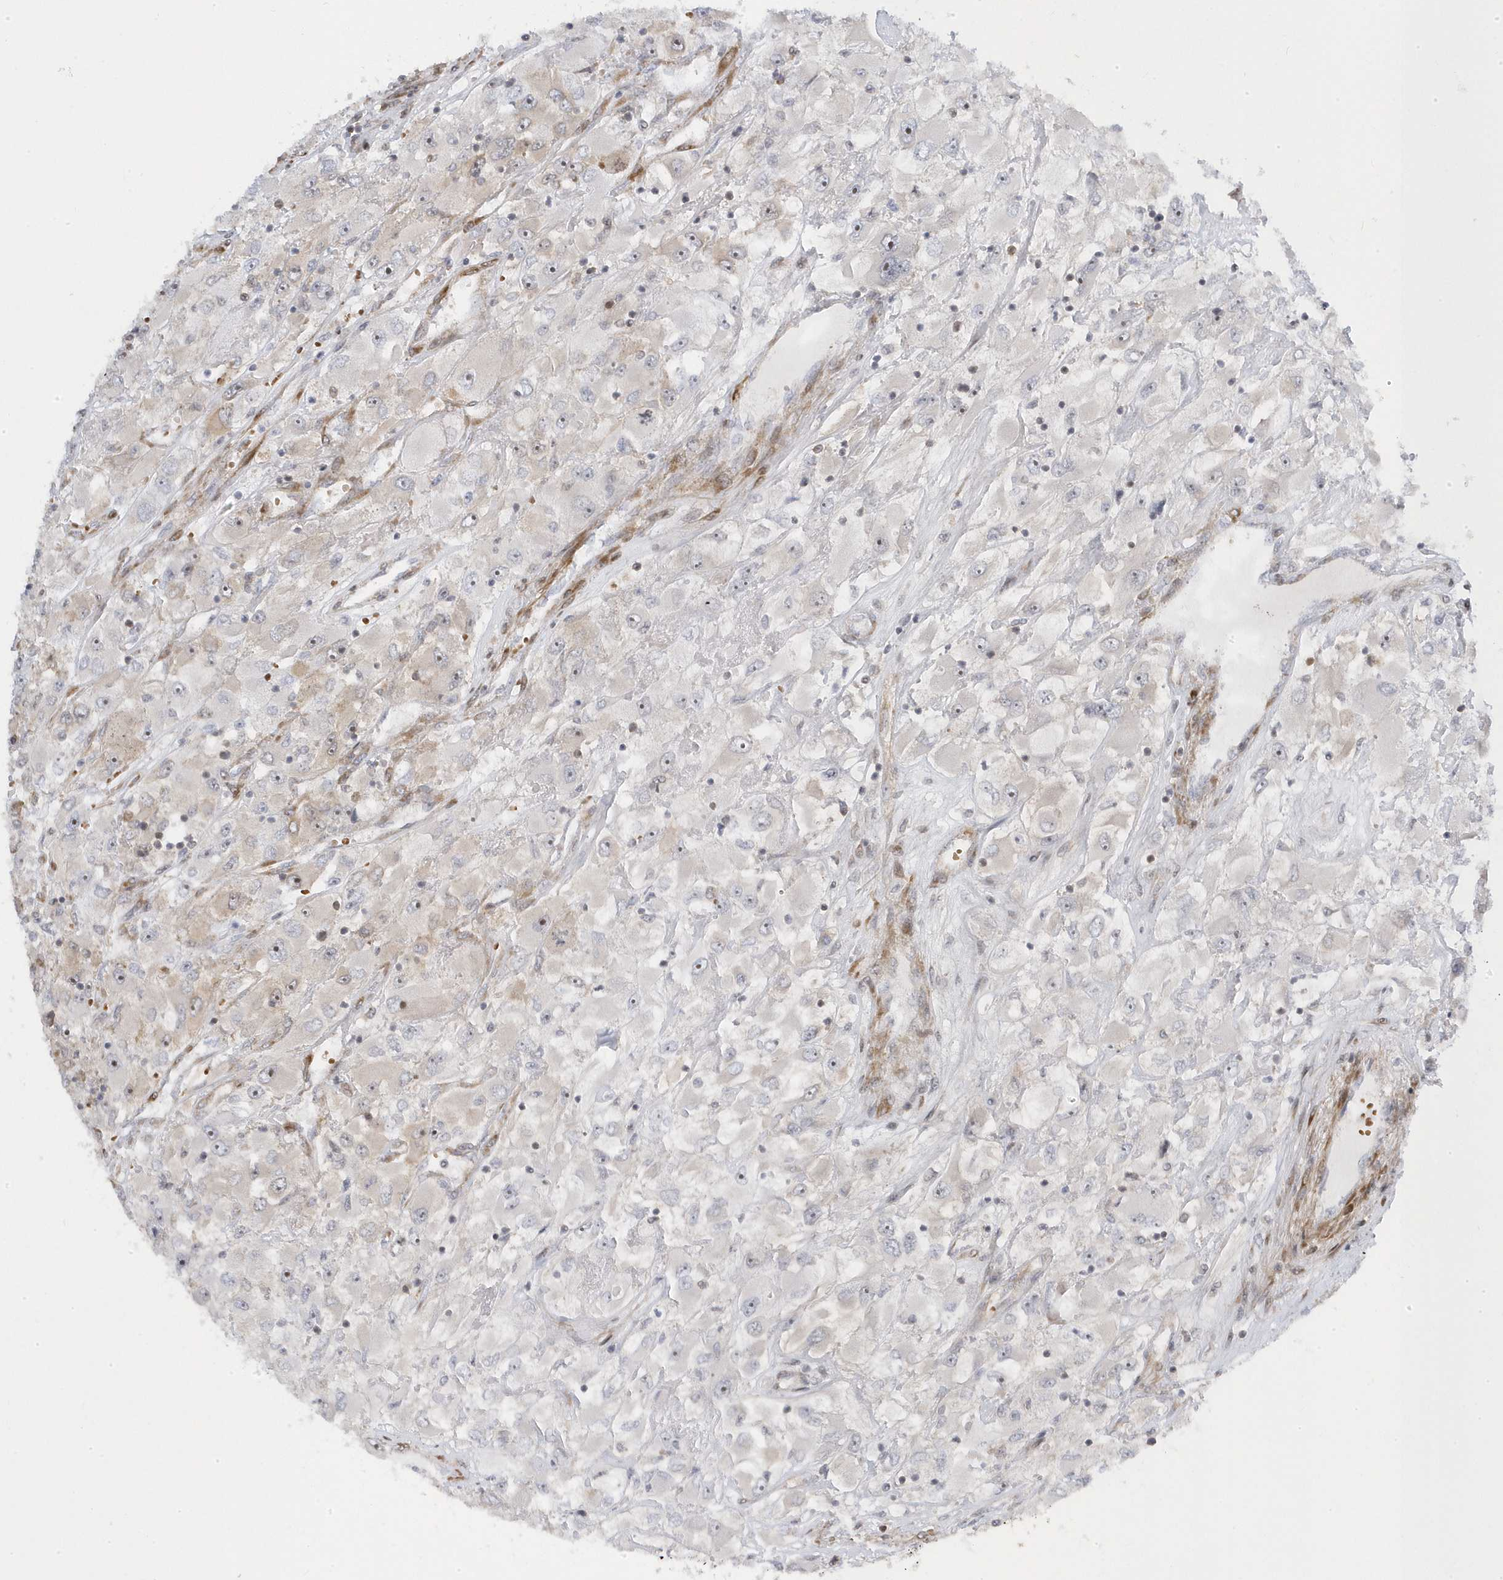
{"staining": {"intensity": "negative", "quantity": "none", "location": "none"}, "tissue": "renal cancer", "cell_type": "Tumor cells", "image_type": "cancer", "snomed": [{"axis": "morphology", "description": "Adenocarcinoma, NOS"}, {"axis": "topography", "description": "Kidney"}], "caption": "Renal cancer was stained to show a protein in brown. There is no significant expression in tumor cells.", "gene": "MAP7D3", "patient": {"sex": "female", "age": 52}}